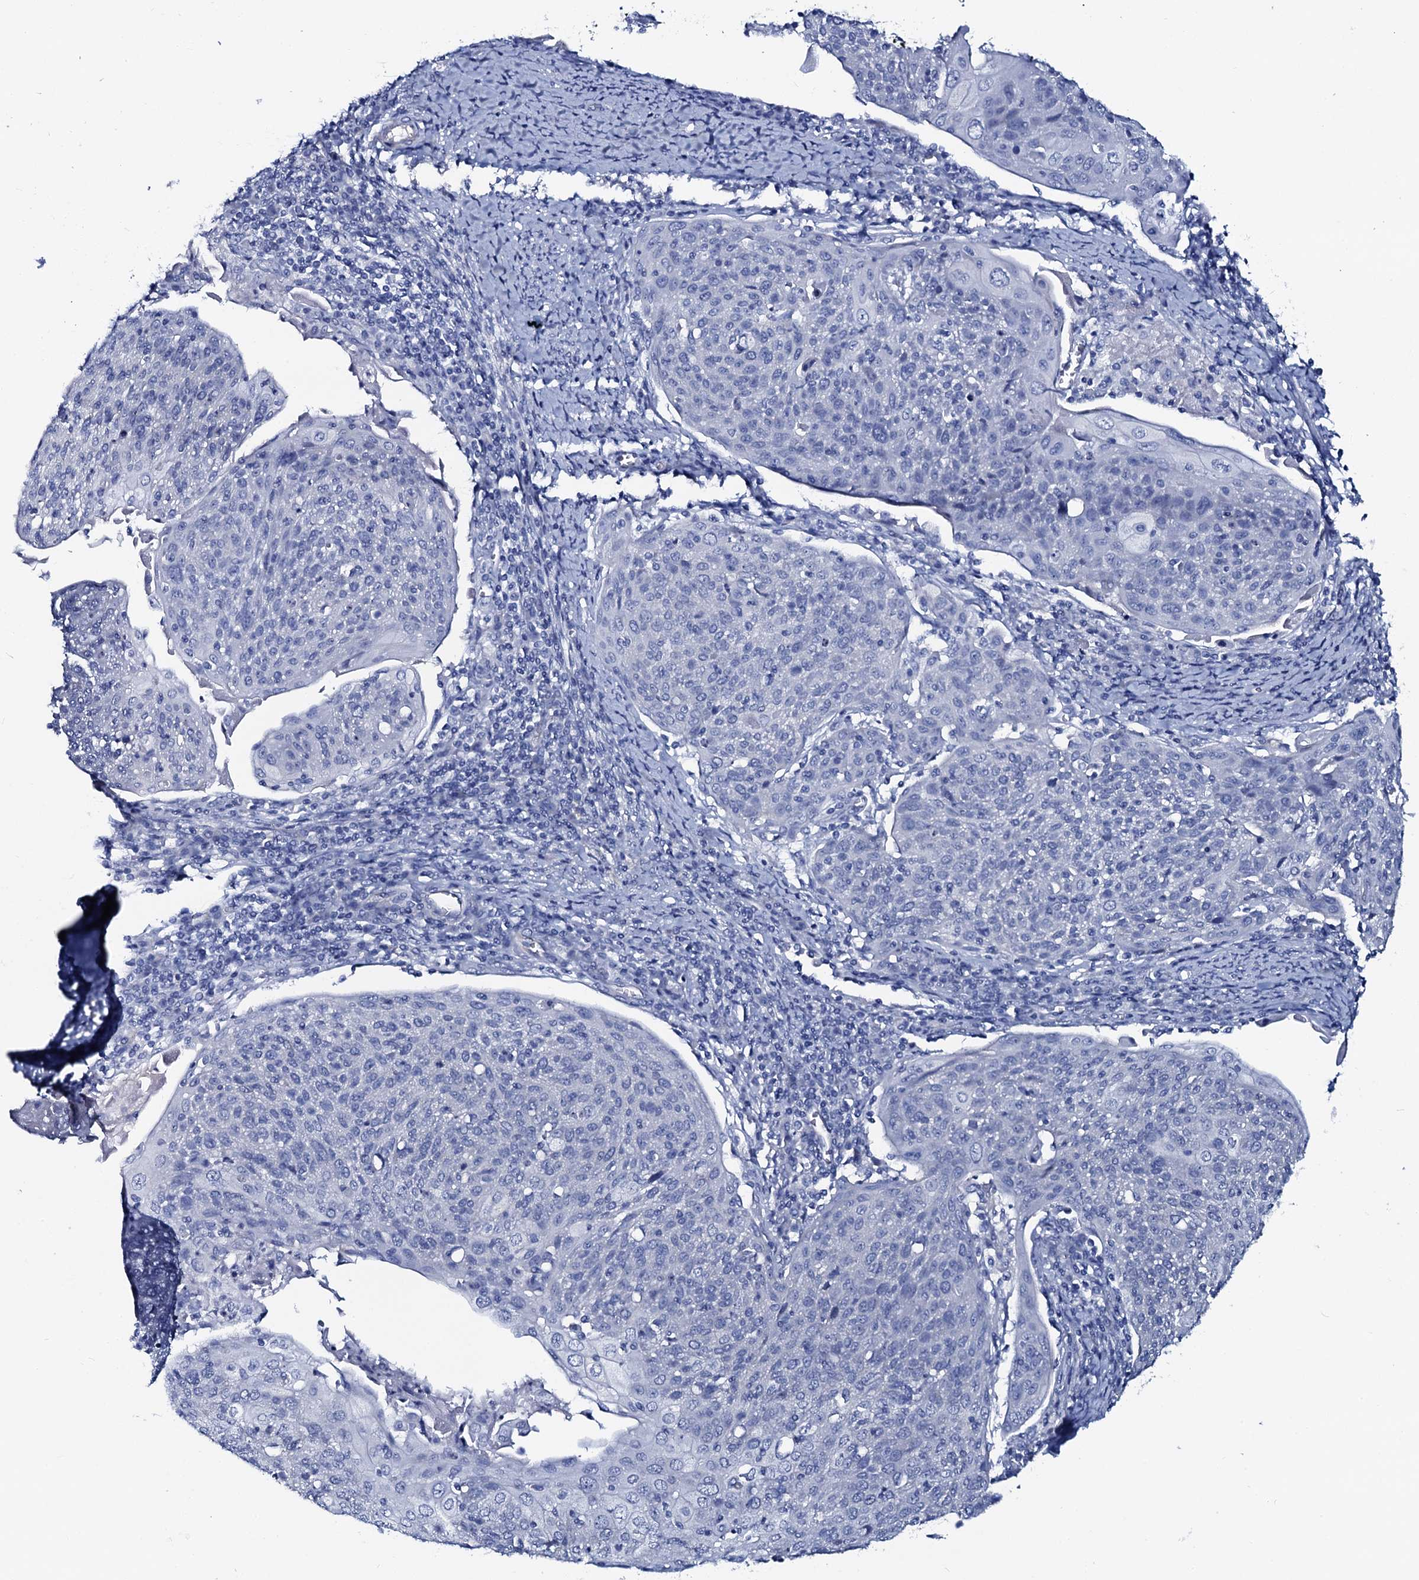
{"staining": {"intensity": "negative", "quantity": "none", "location": "none"}, "tissue": "cervical cancer", "cell_type": "Tumor cells", "image_type": "cancer", "snomed": [{"axis": "morphology", "description": "Squamous cell carcinoma, NOS"}, {"axis": "topography", "description": "Cervix"}], "caption": "Squamous cell carcinoma (cervical) was stained to show a protein in brown. There is no significant positivity in tumor cells. (IHC, brightfield microscopy, high magnification).", "gene": "GYS2", "patient": {"sex": "female", "age": 67}}